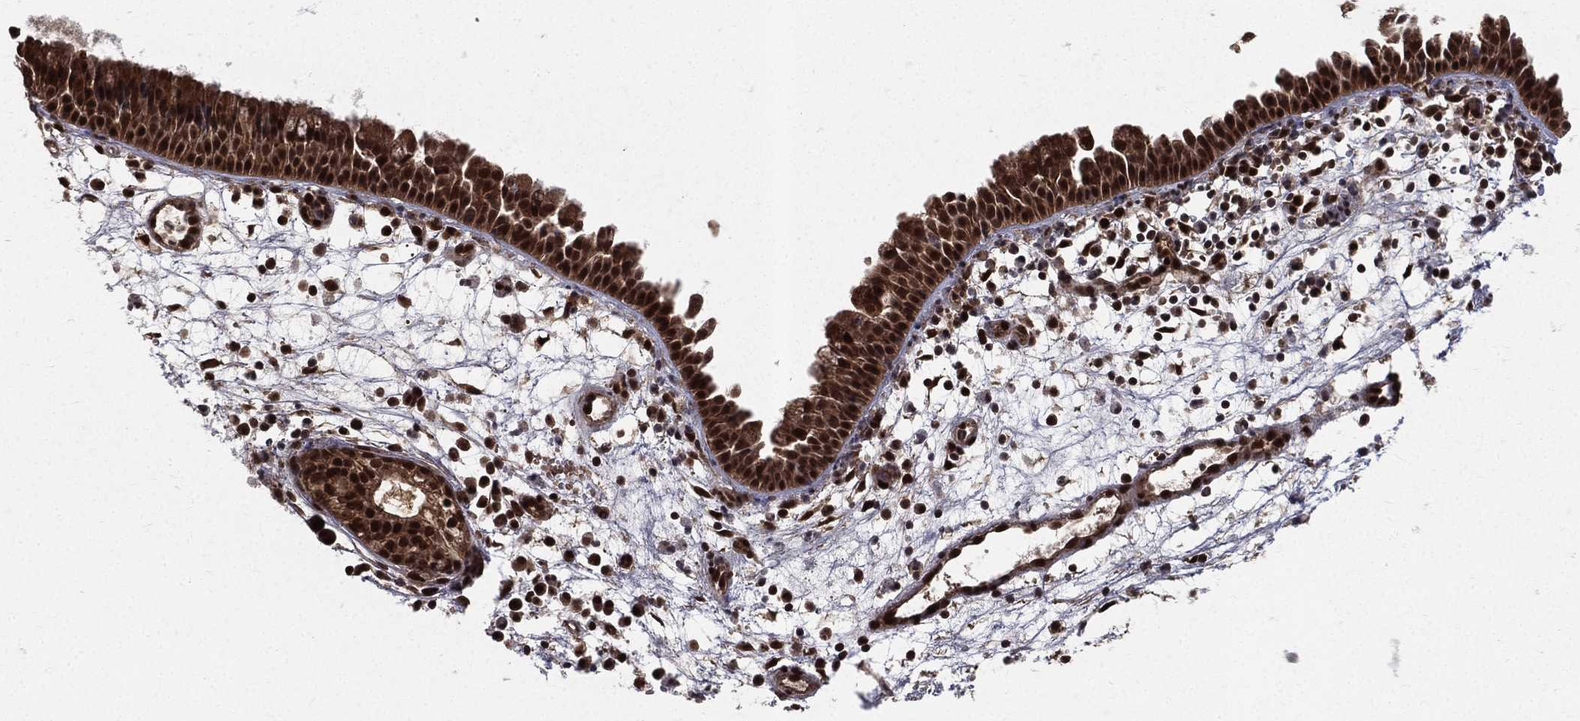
{"staining": {"intensity": "strong", "quantity": ">75%", "location": "cytoplasmic/membranous,nuclear"}, "tissue": "nasopharynx", "cell_type": "Respiratory epithelial cells", "image_type": "normal", "snomed": [{"axis": "morphology", "description": "Normal tissue, NOS"}, {"axis": "topography", "description": "Nasopharynx"}], "caption": "Protein positivity by immunohistochemistry (IHC) shows strong cytoplasmic/membranous,nuclear expression in approximately >75% of respiratory epithelial cells in normal nasopharynx. The staining is performed using DAB brown chromogen to label protein expression. The nuclei are counter-stained blue using hematoxylin.", "gene": "COPS4", "patient": {"sex": "male", "age": 58}}